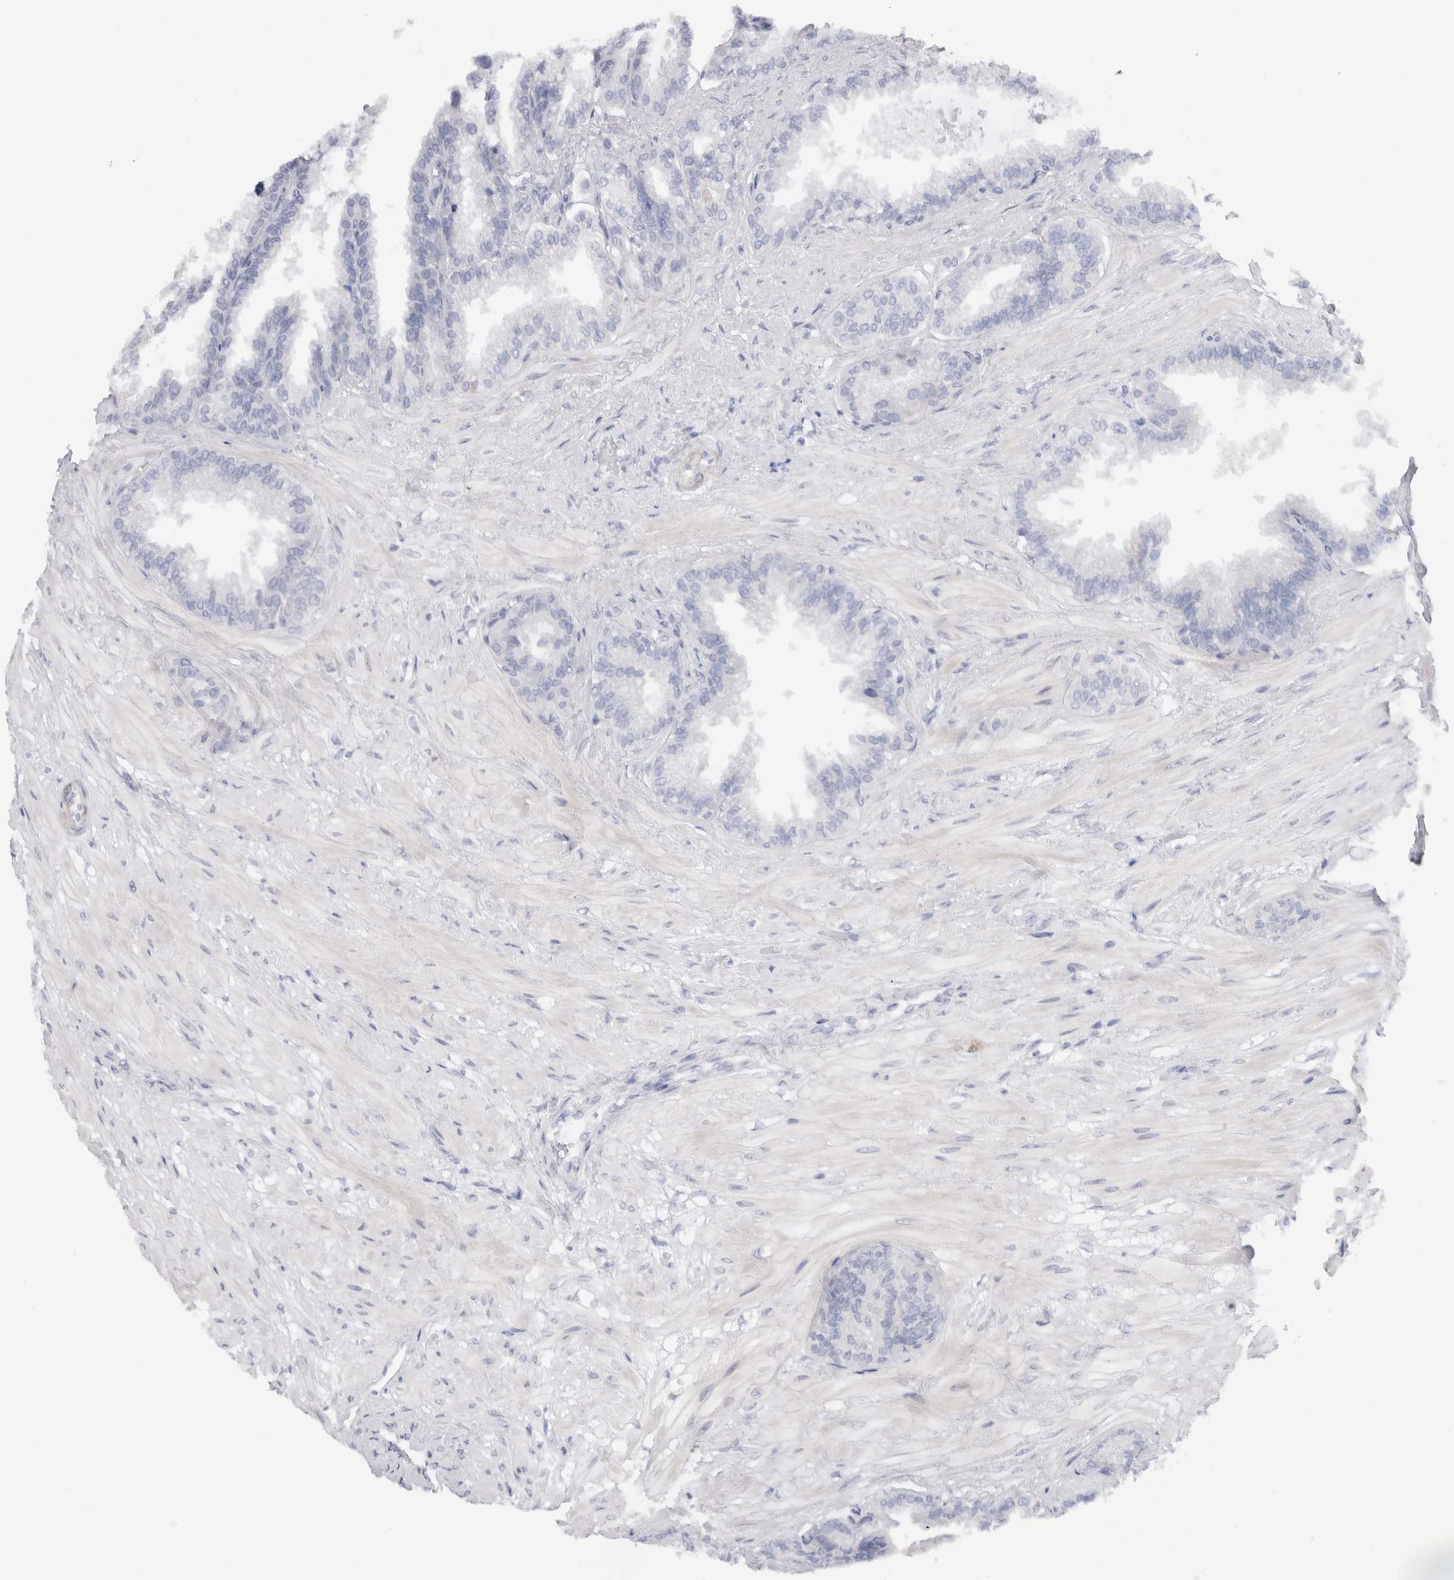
{"staining": {"intensity": "negative", "quantity": "none", "location": "none"}, "tissue": "seminal vesicle", "cell_type": "Glandular cells", "image_type": "normal", "snomed": [{"axis": "morphology", "description": "Normal tissue, NOS"}, {"axis": "topography", "description": "Seminal veicle"}], "caption": "Immunohistochemical staining of benign seminal vesicle displays no significant positivity in glandular cells.", "gene": "C9orf50", "patient": {"sex": "male", "age": 46}}